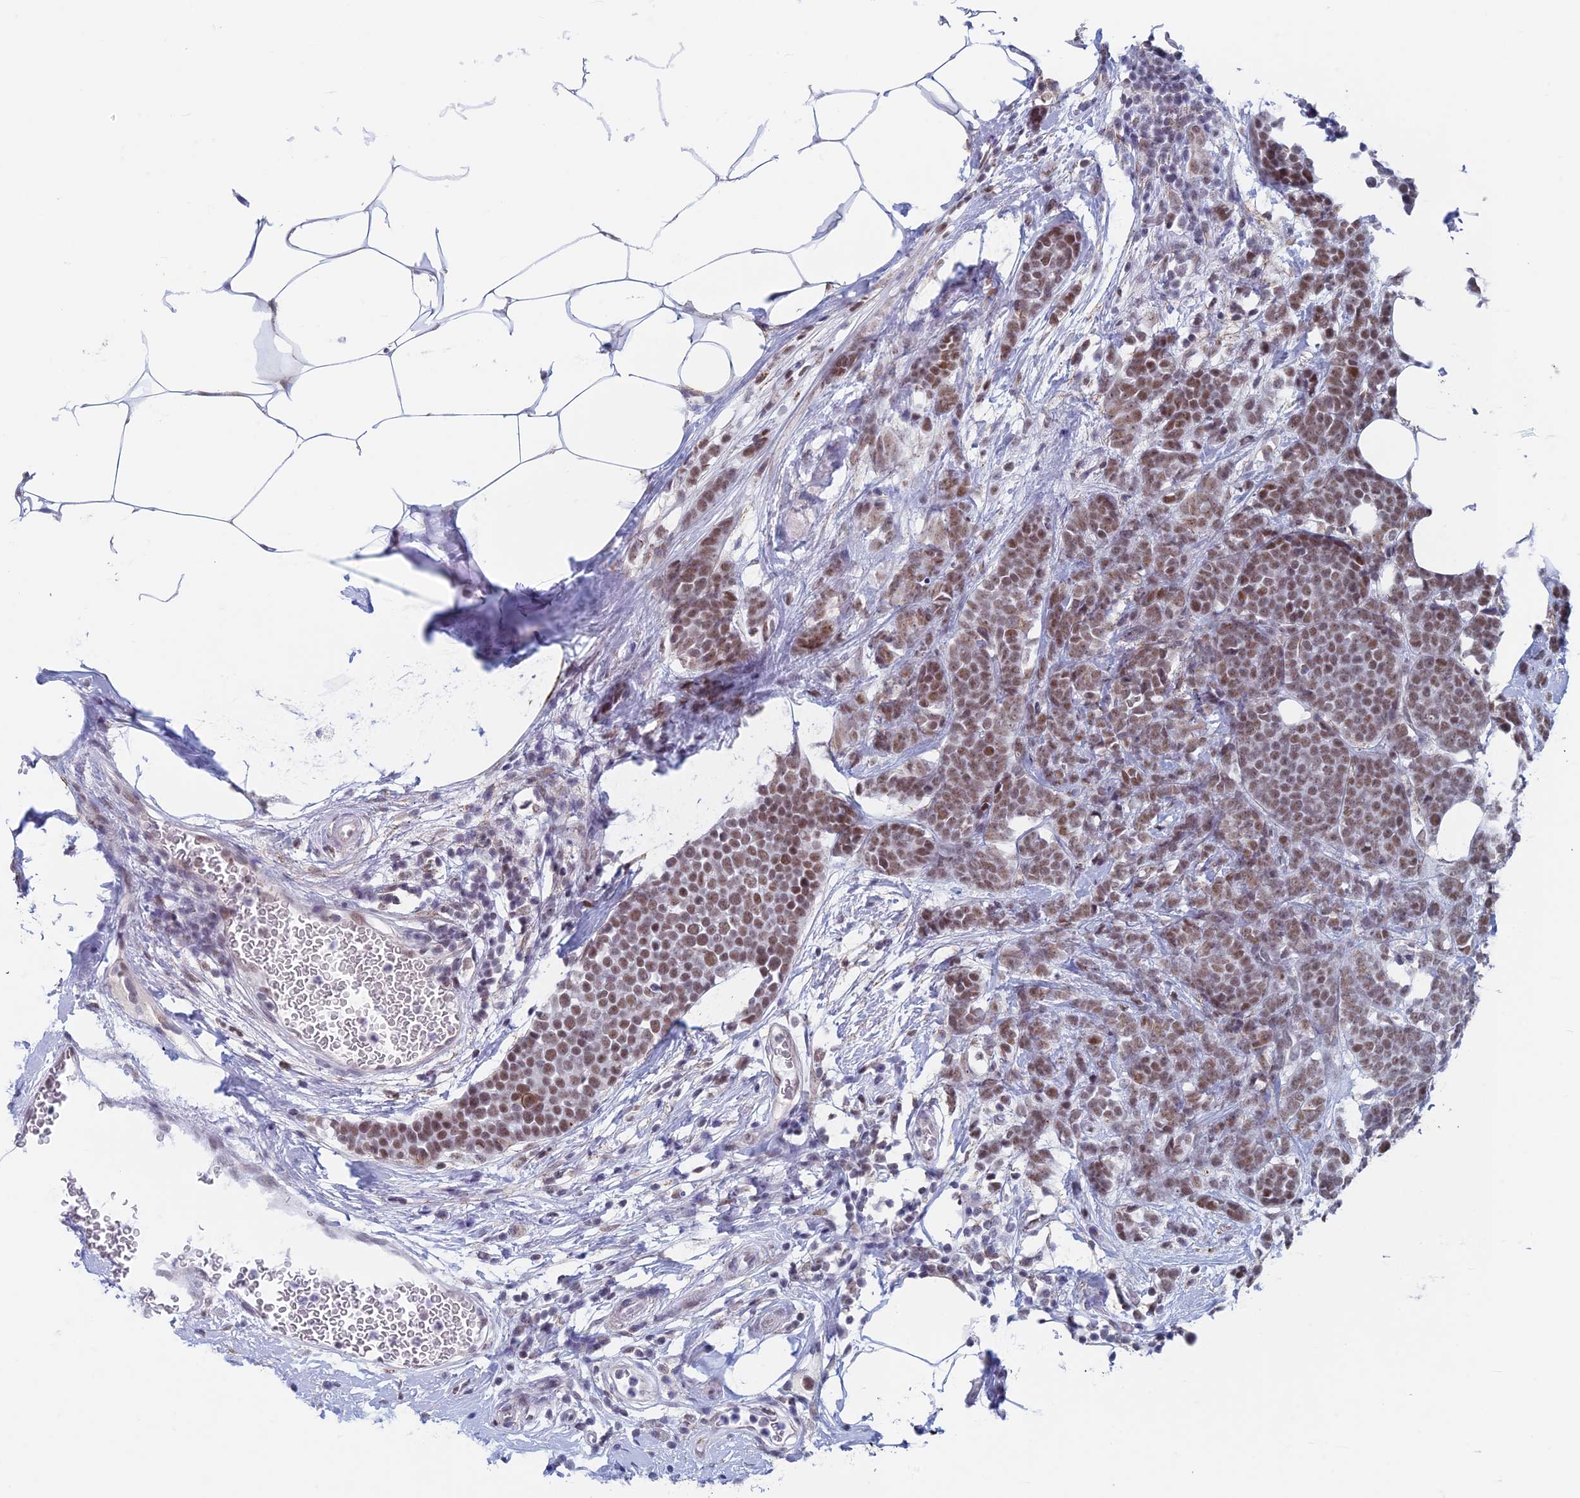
{"staining": {"intensity": "moderate", "quantity": ">75%", "location": "nuclear"}, "tissue": "breast cancer", "cell_type": "Tumor cells", "image_type": "cancer", "snomed": [{"axis": "morphology", "description": "Lobular carcinoma"}, {"axis": "topography", "description": "Breast"}], "caption": "High-power microscopy captured an immunohistochemistry histopathology image of breast cancer, revealing moderate nuclear expression in about >75% of tumor cells.", "gene": "ASH2L", "patient": {"sex": "female", "age": 58}}